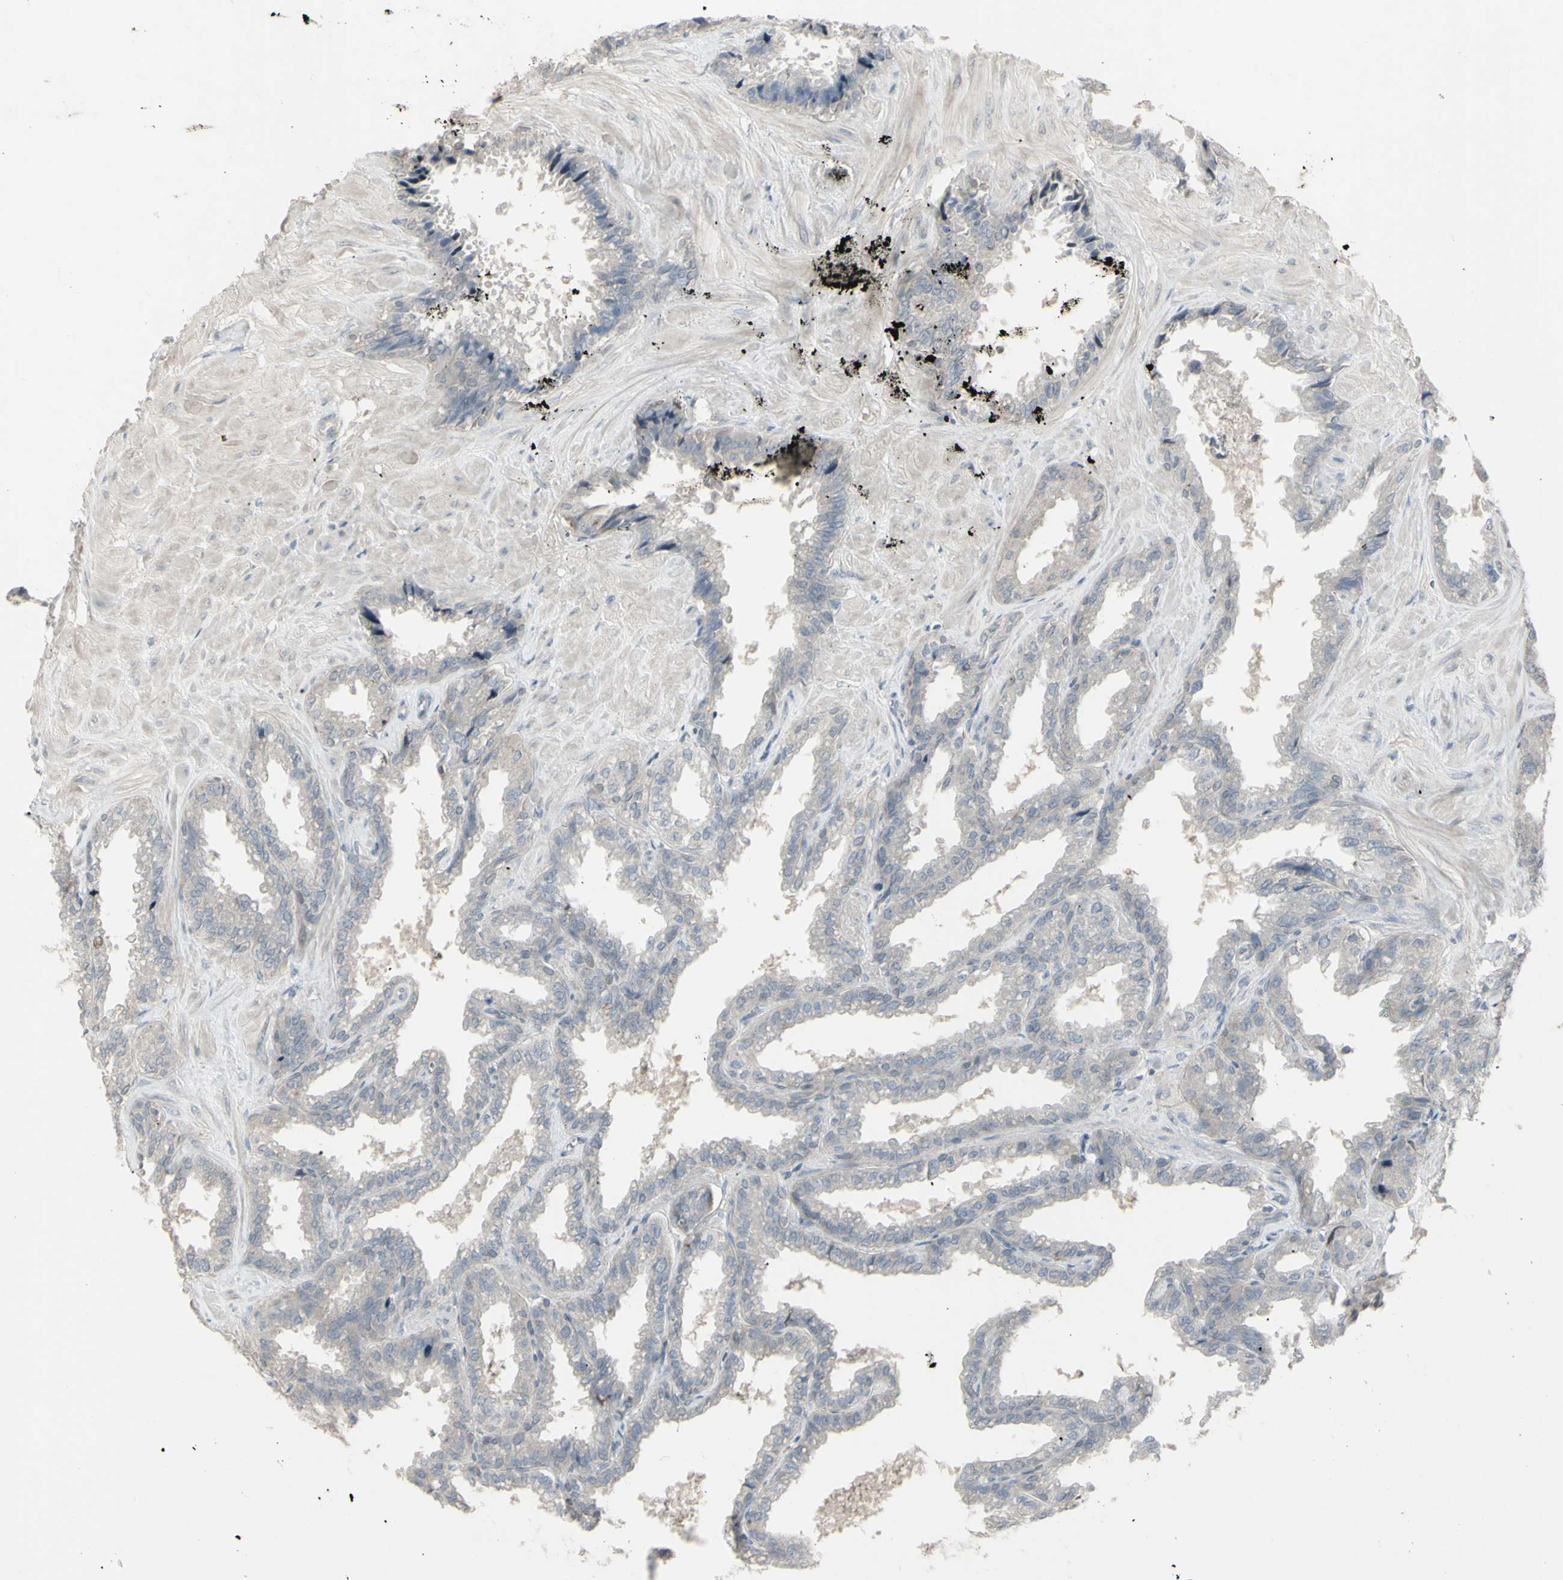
{"staining": {"intensity": "negative", "quantity": "none", "location": "none"}, "tissue": "seminal vesicle", "cell_type": "Glandular cells", "image_type": "normal", "snomed": [{"axis": "morphology", "description": "Normal tissue, NOS"}, {"axis": "topography", "description": "Seminal veicle"}], "caption": "IHC of benign seminal vesicle exhibits no staining in glandular cells.", "gene": "PIAS4", "patient": {"sex": "male", "age": 46}}